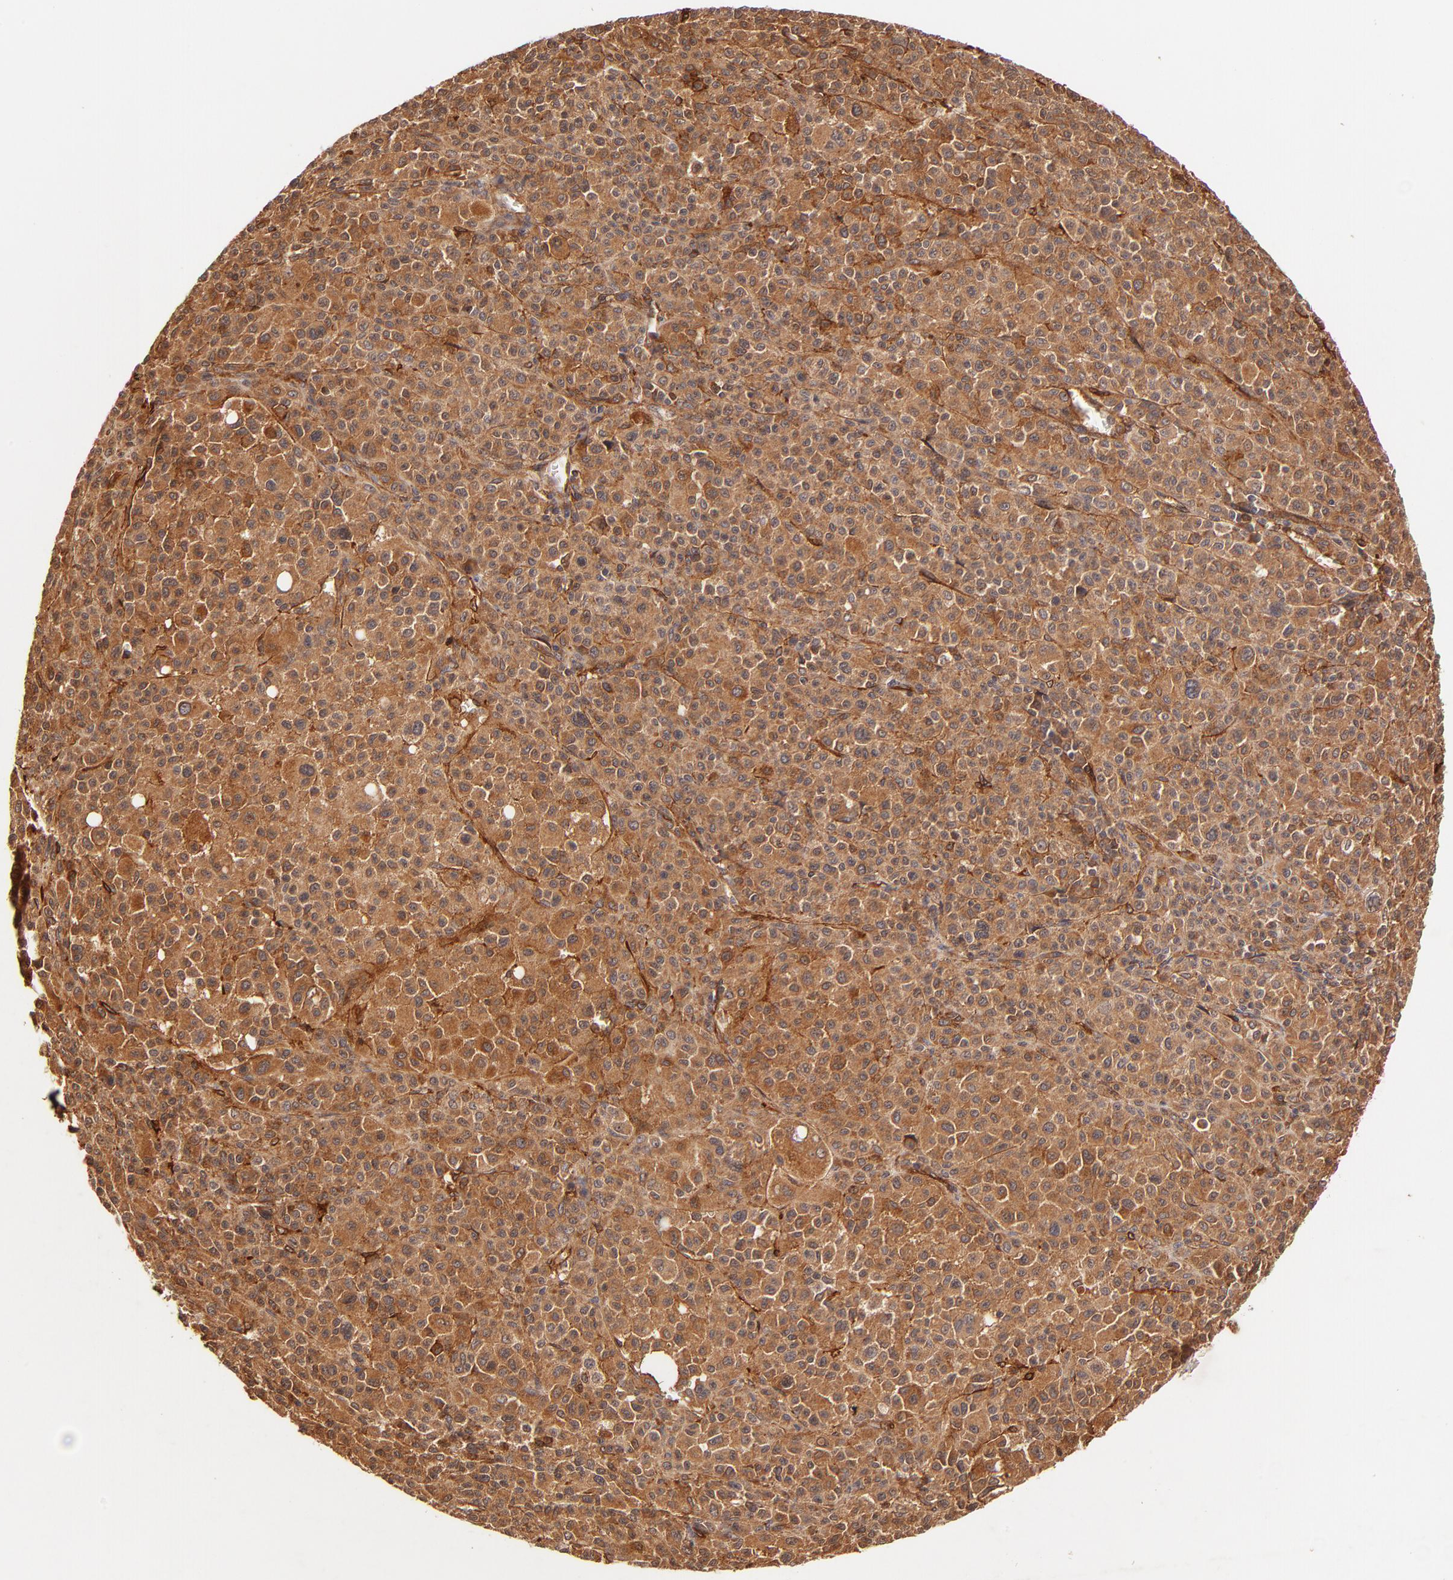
{"staining": {"intensity": "strong", "quantity": ">75%", "location": "cytoplasmic/membranous"}, "tissue": "melanoma", "cell_type": "Tumor cells", "image_type": "cancer", "snomed": [{"axis": "morphology", "description": "Malignant melanoma, Metastatic site"}, {"axis": "topography", "description": "Skin"}], "caption": "Immunohistochemistry (DAB) staining of human malignant melanoma (metastatic site) displays strong cytoplasmic/membranous protein expression in about >75% of tumor cells. (Brightfield microscopy of DAB IHC at high magnification).", "gene": "ITGB1", "patient": {"sex": "female", "age": 74}}